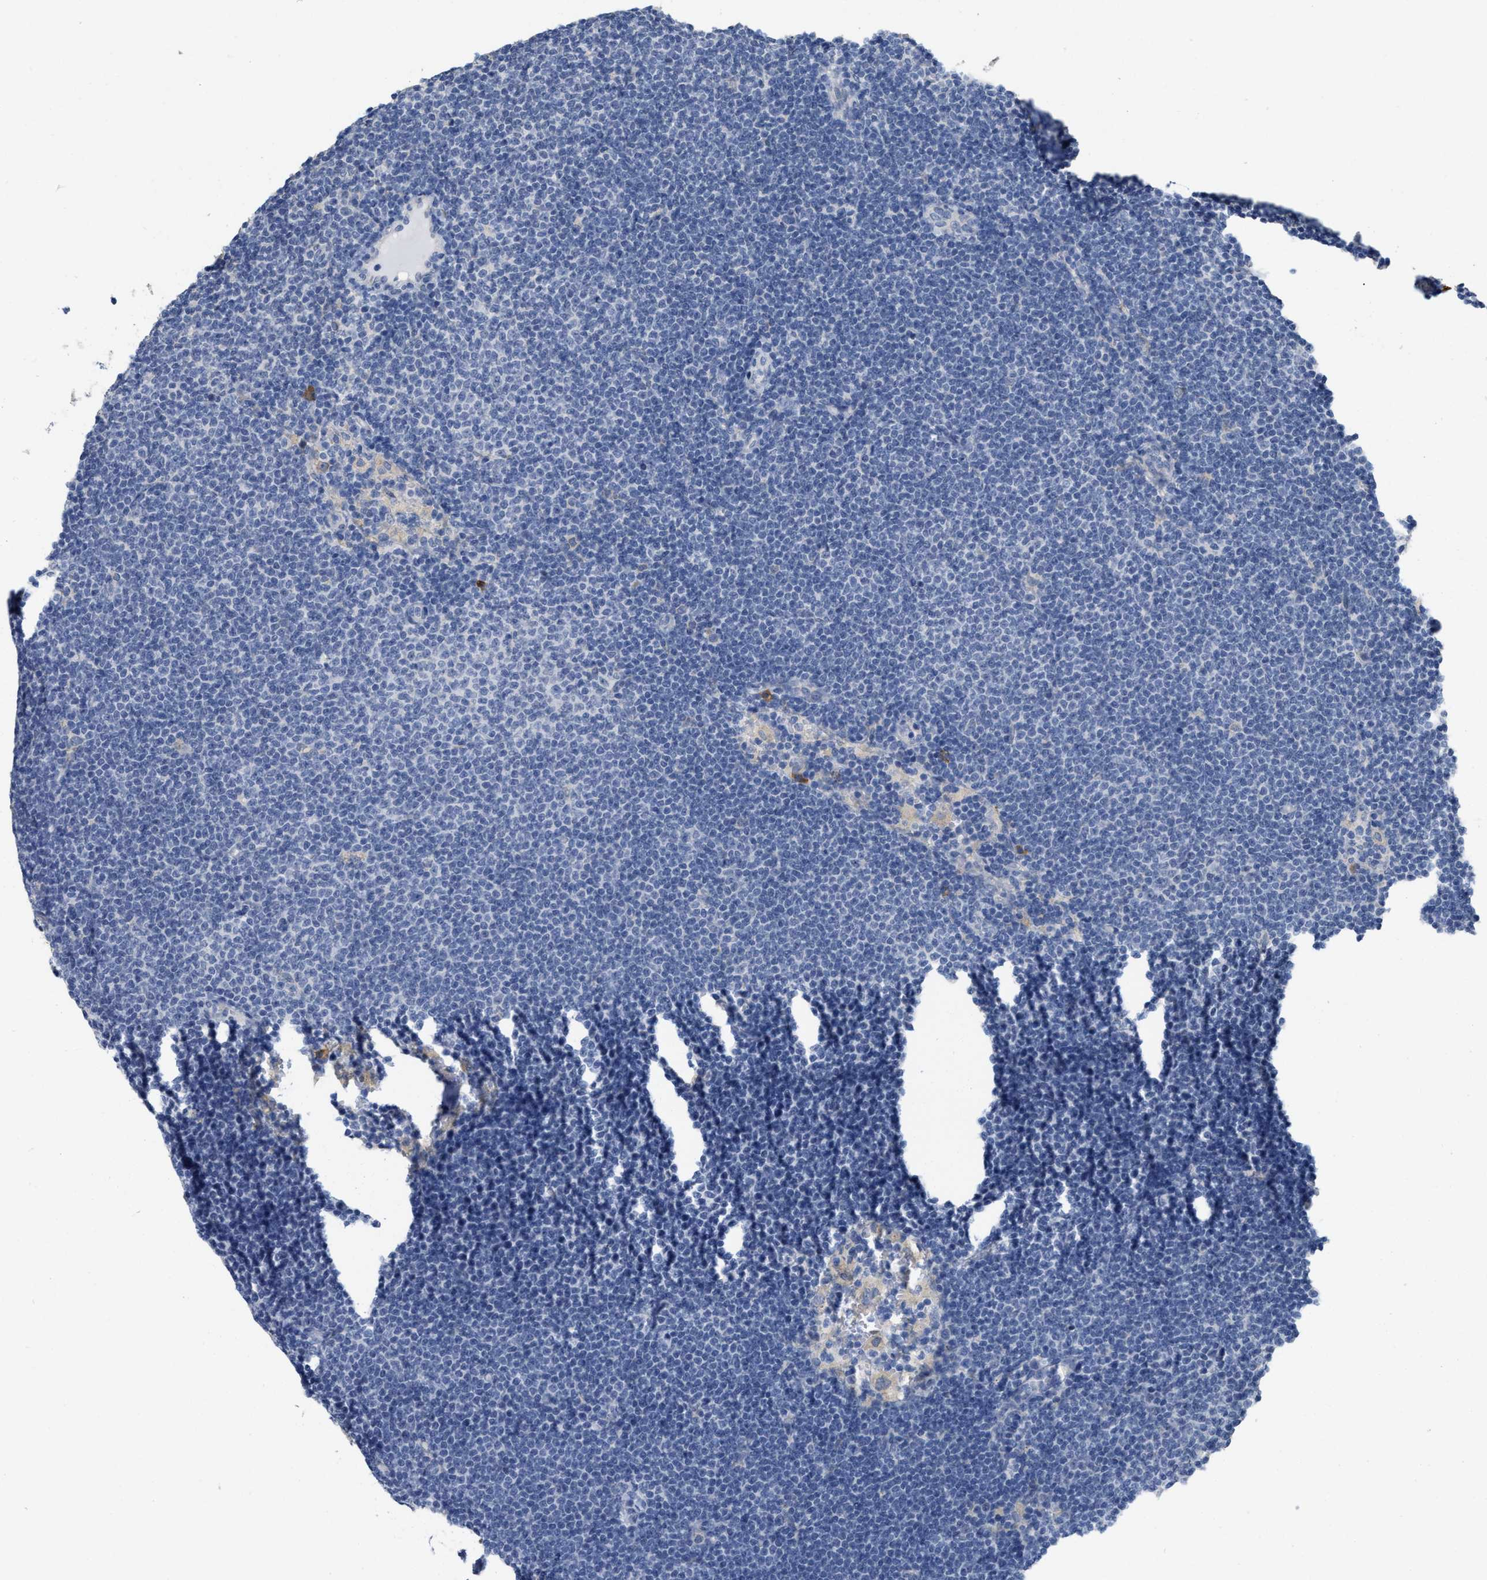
{"staining": {"intensity": "negative", "quantity": "none", "location": "none"}, "tissue": "lymphoma", "cell_type": "Tumor cells", "image_type": "cancer", "snomed": [{"axis": "morphology", "description": "Malignant lymphoma, non-Hodgkin's type, Low grade"}, {"axis": "topography", "description": "Lymph node"}], "caption": "High magnification brightfield microscopy of malignant lymphoma, non-Hodgkin's type (low-grade) stained with DAB (brown) and counterstained with hematoxylin (blue): tumor cells show no significant positivity. (Brightfield microscopy of DAB immunohistochemistry (IHC) at high magnification).", "gene": "RYR2", "patient": {"sex": "female", "age": 53}}